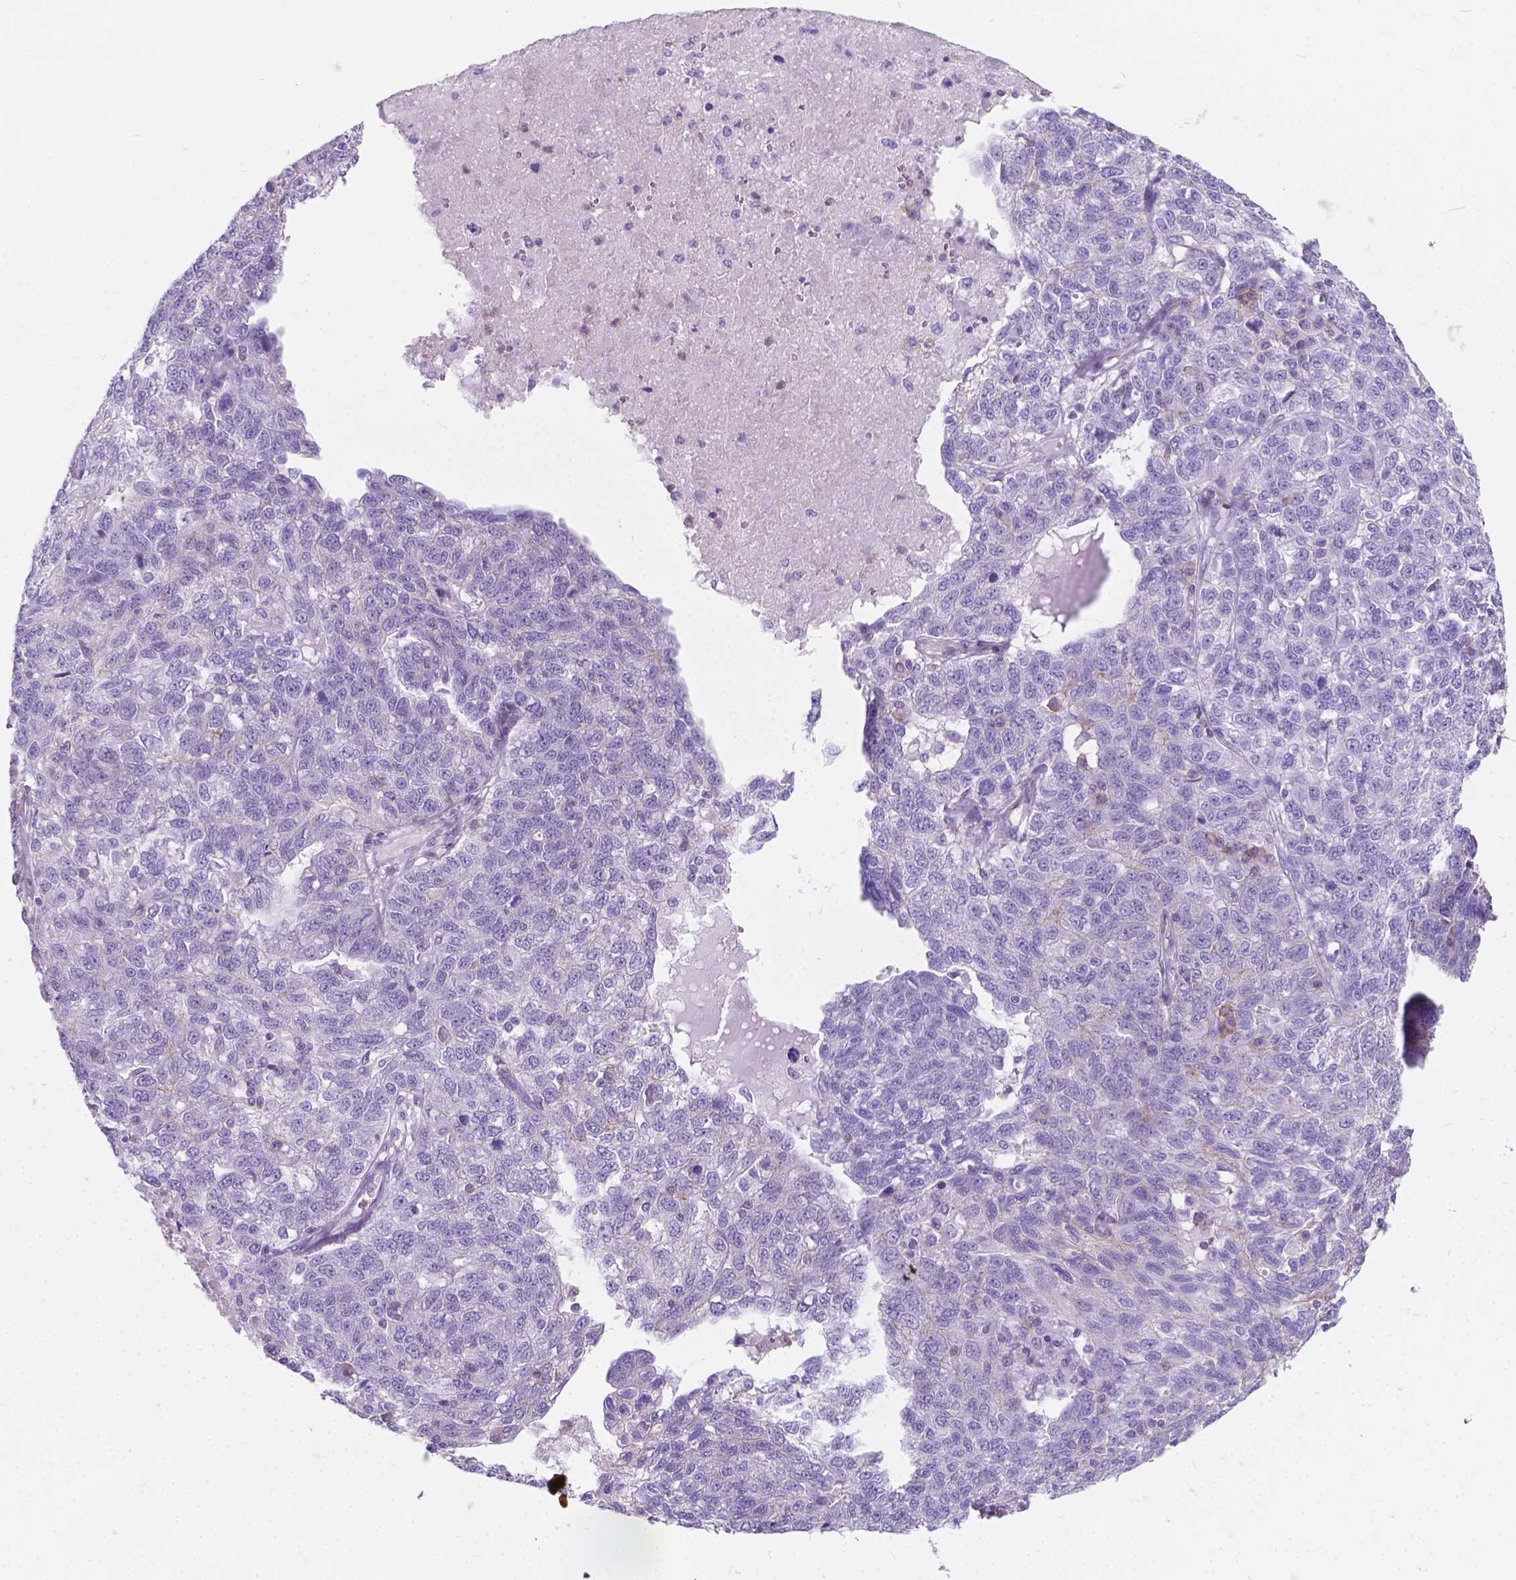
{"staining": {"intensity": "negative", "quantity": "none", "location": "none"}, "tissue": "ovarian cancer", "cell_type": "Tumor cells", "image_type": "cancer", "snomed": [{"axis": "morphology", "description": "Cystadenocarcinoma, serous, NOS"}, {"axis": "topography", "description": "Ovary"}], "caption": "Immunohistochemistry (IHC) image of neoplastic tissue: ovarian cancer stained with DAB (3,3'-diaminobenzidine) displays no significant protein positivity in tumor cells.", "gene": "KIAA0040", "patient": {"sex": "female", "age": 71}}